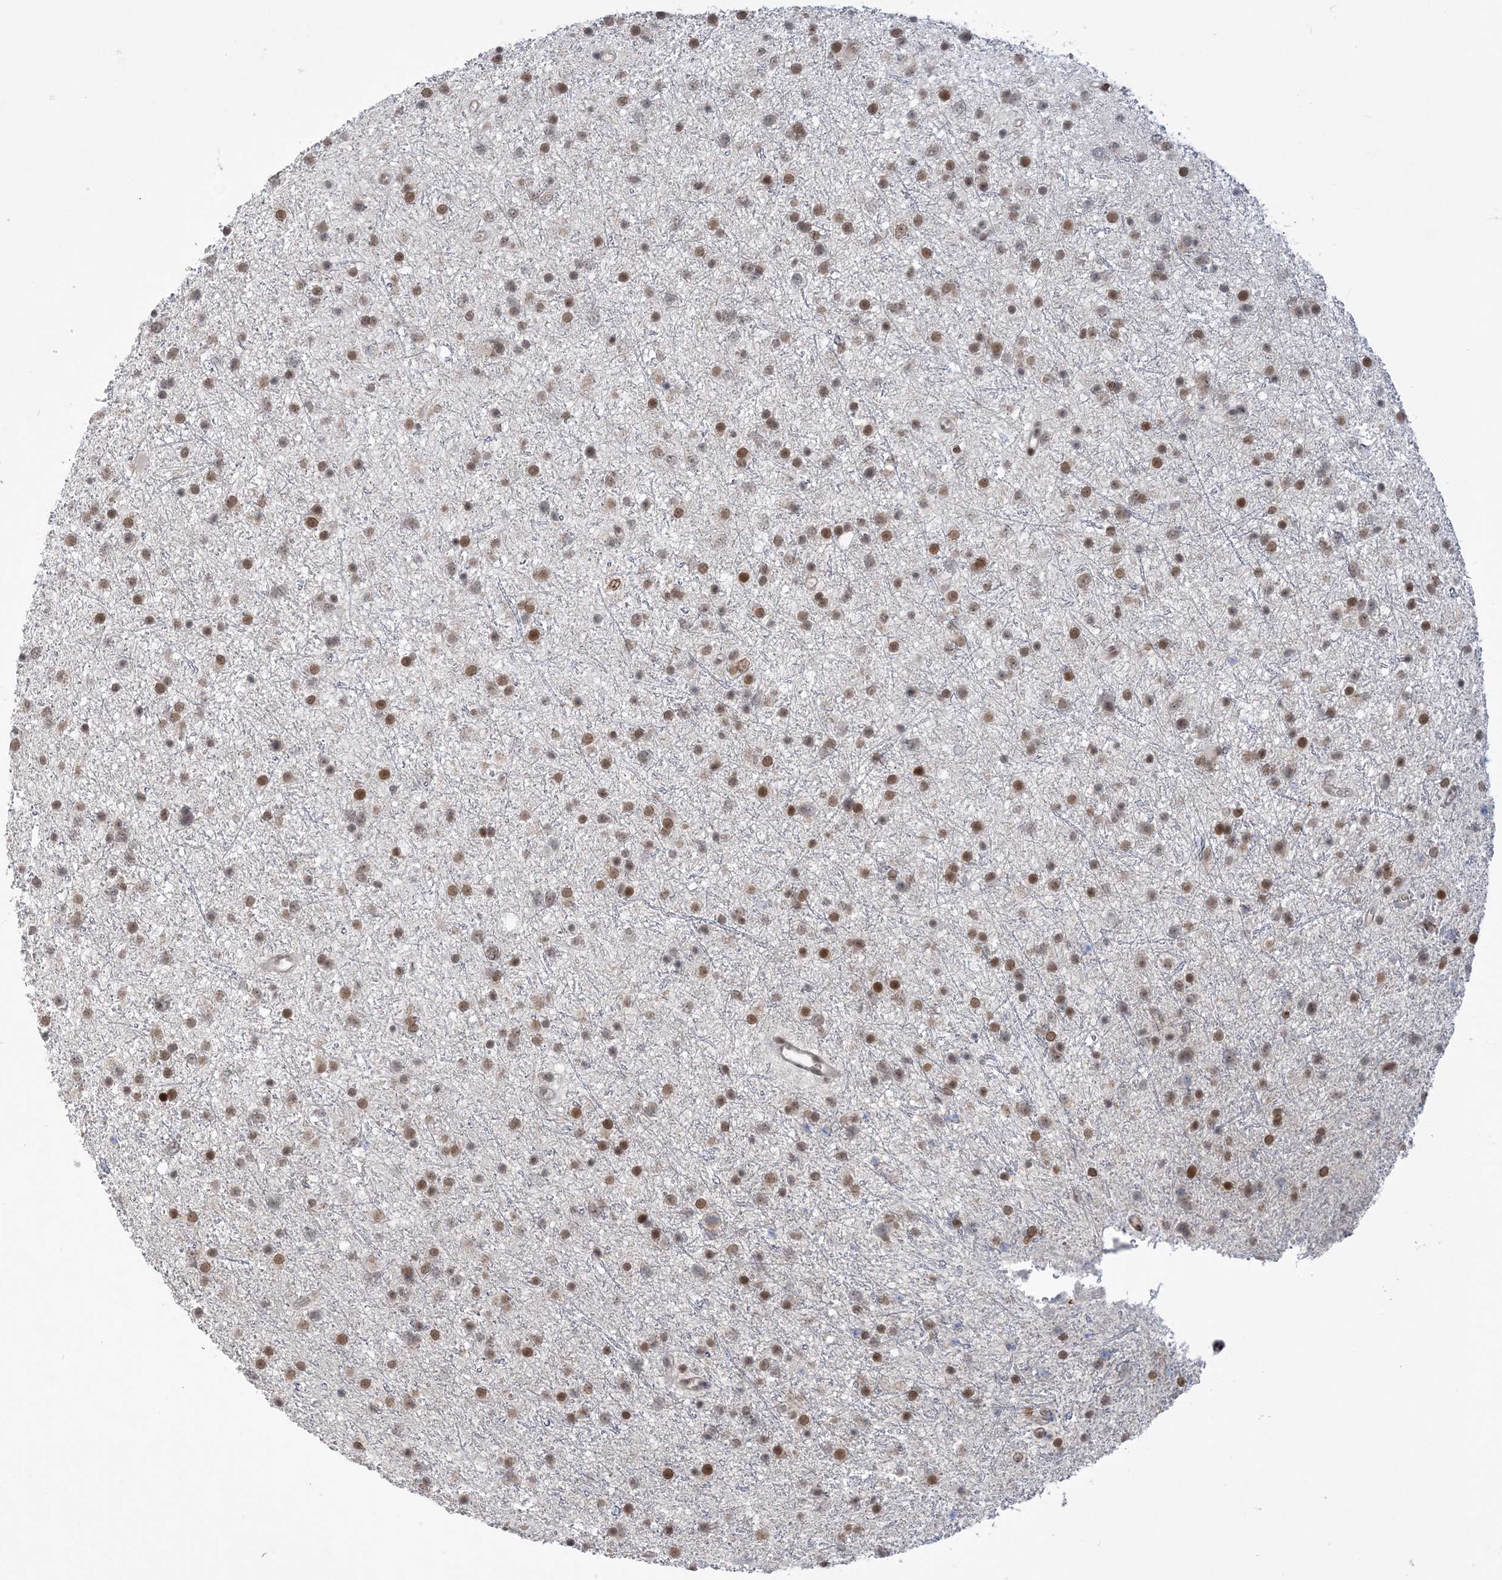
{"staining": {"intensity": "moderate", "quantity": ">75%", "location": "nuclear"}, "tissue": "glioma", "cell_type": "Tumor cells", "image_type": "cancer", "snomed": [{"axis": "morphology", "description": "Glioma, malignant, Low grade"}, {"axis": "topography", "description": "Cerebral cortex"}], "caption": "Moderate nuclear protein staining is appreciated in about >75% of tumor cells in malignant glioma (low-grade).", "gene": "WAC", "patient": {"sex": "female", "age": 39}}